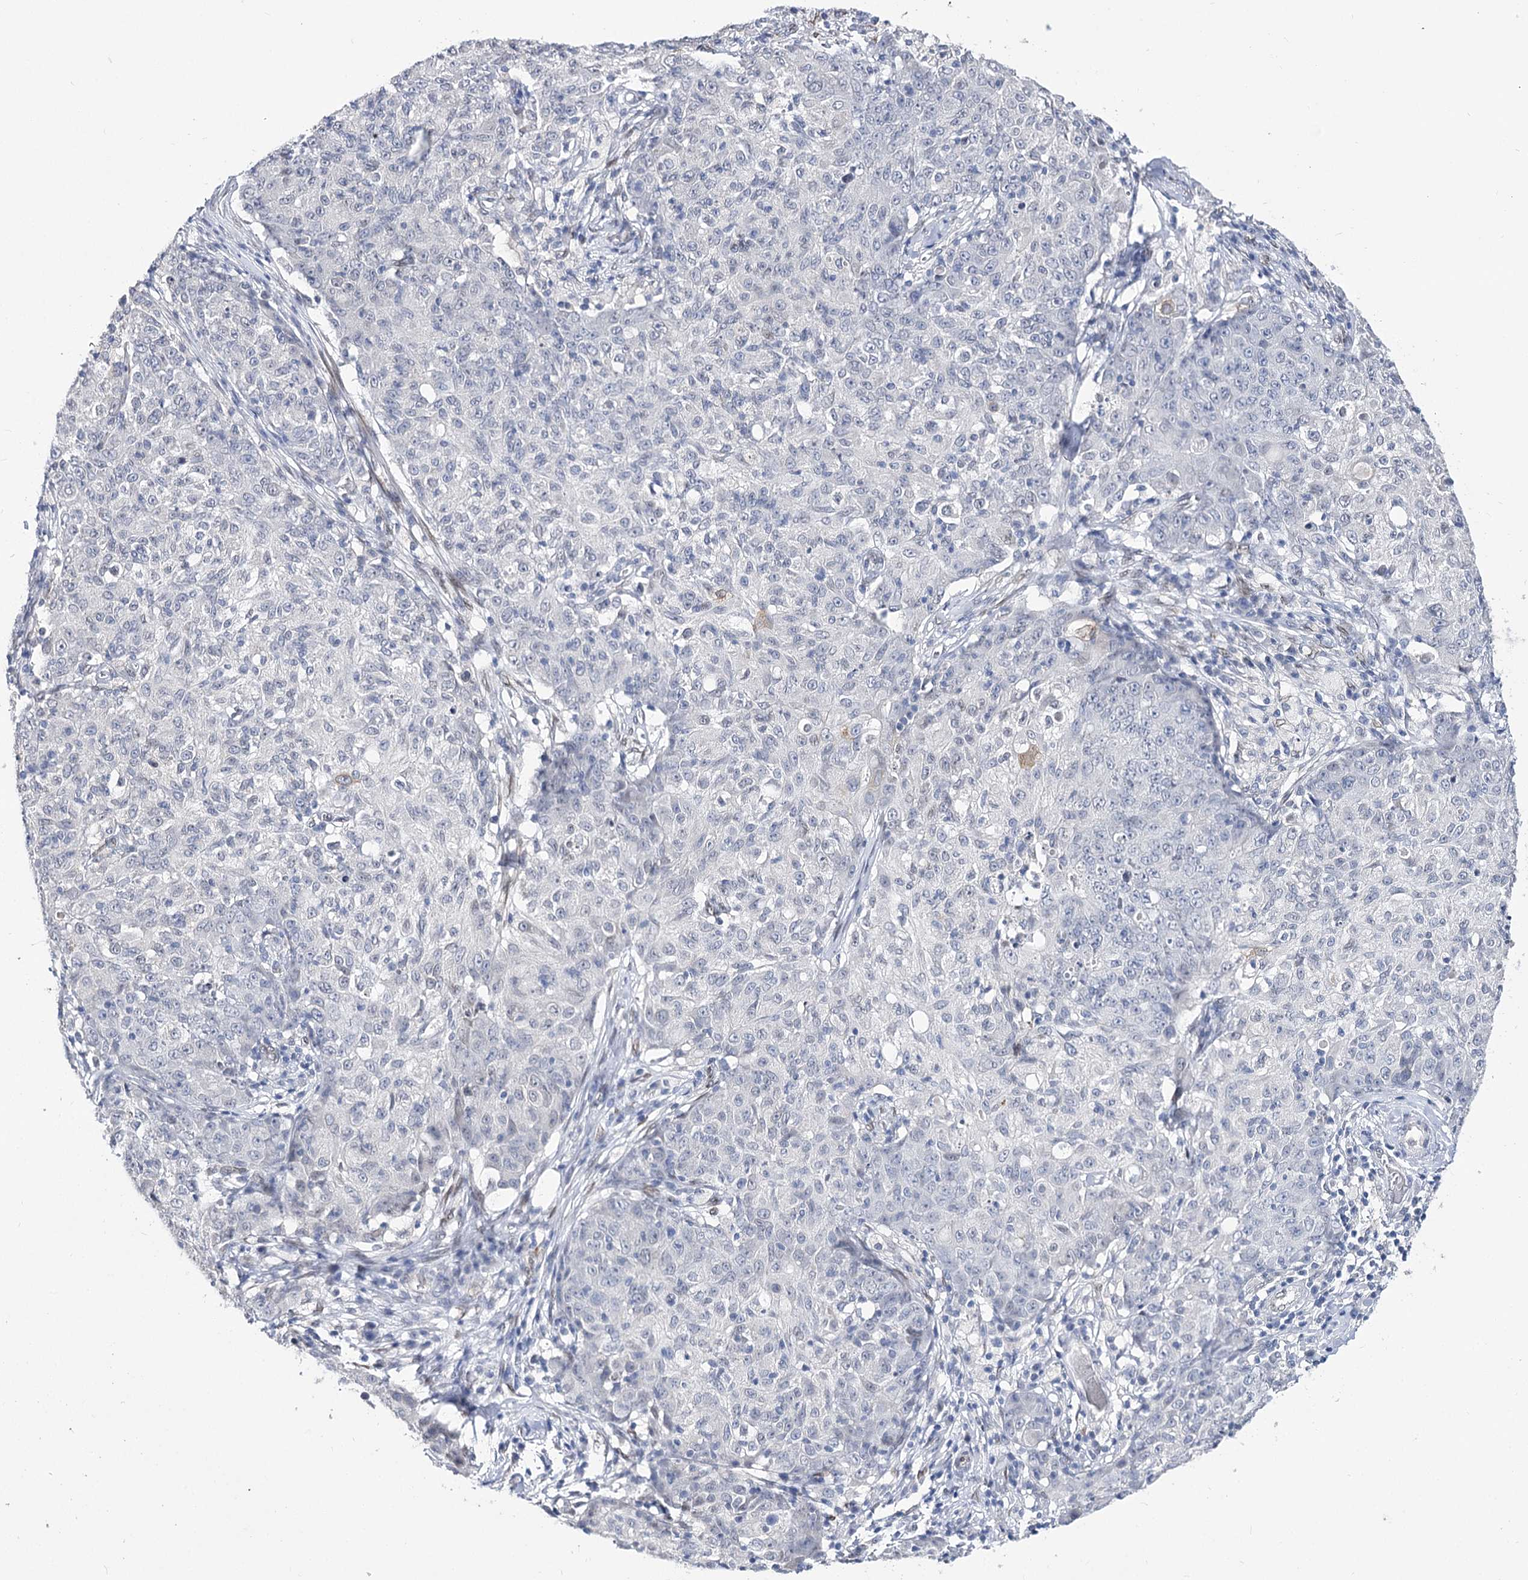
{"staining": {"intensity": "negative", "quantity": "none", "location": "none"}, "tissue": "ovarian cancer", "cell_type": "Tumor cells", "image_type": "cancer", "snomed": [{"axis": "morphology", "description": "Carcinoma, endometroid"}, {"axis": "topography", "description": "Ovary"}], "caption": "Immunohistochemistry (IHC) micrograph of neoplastic tissue: ovarian endometroid carcinoma stained with DAB (3,3'-diaminobenzidine) reveals no significant protein positivity in tumor cells.", "gene": "TMEM201", "patient": {"sex": "female", "age": 42}}